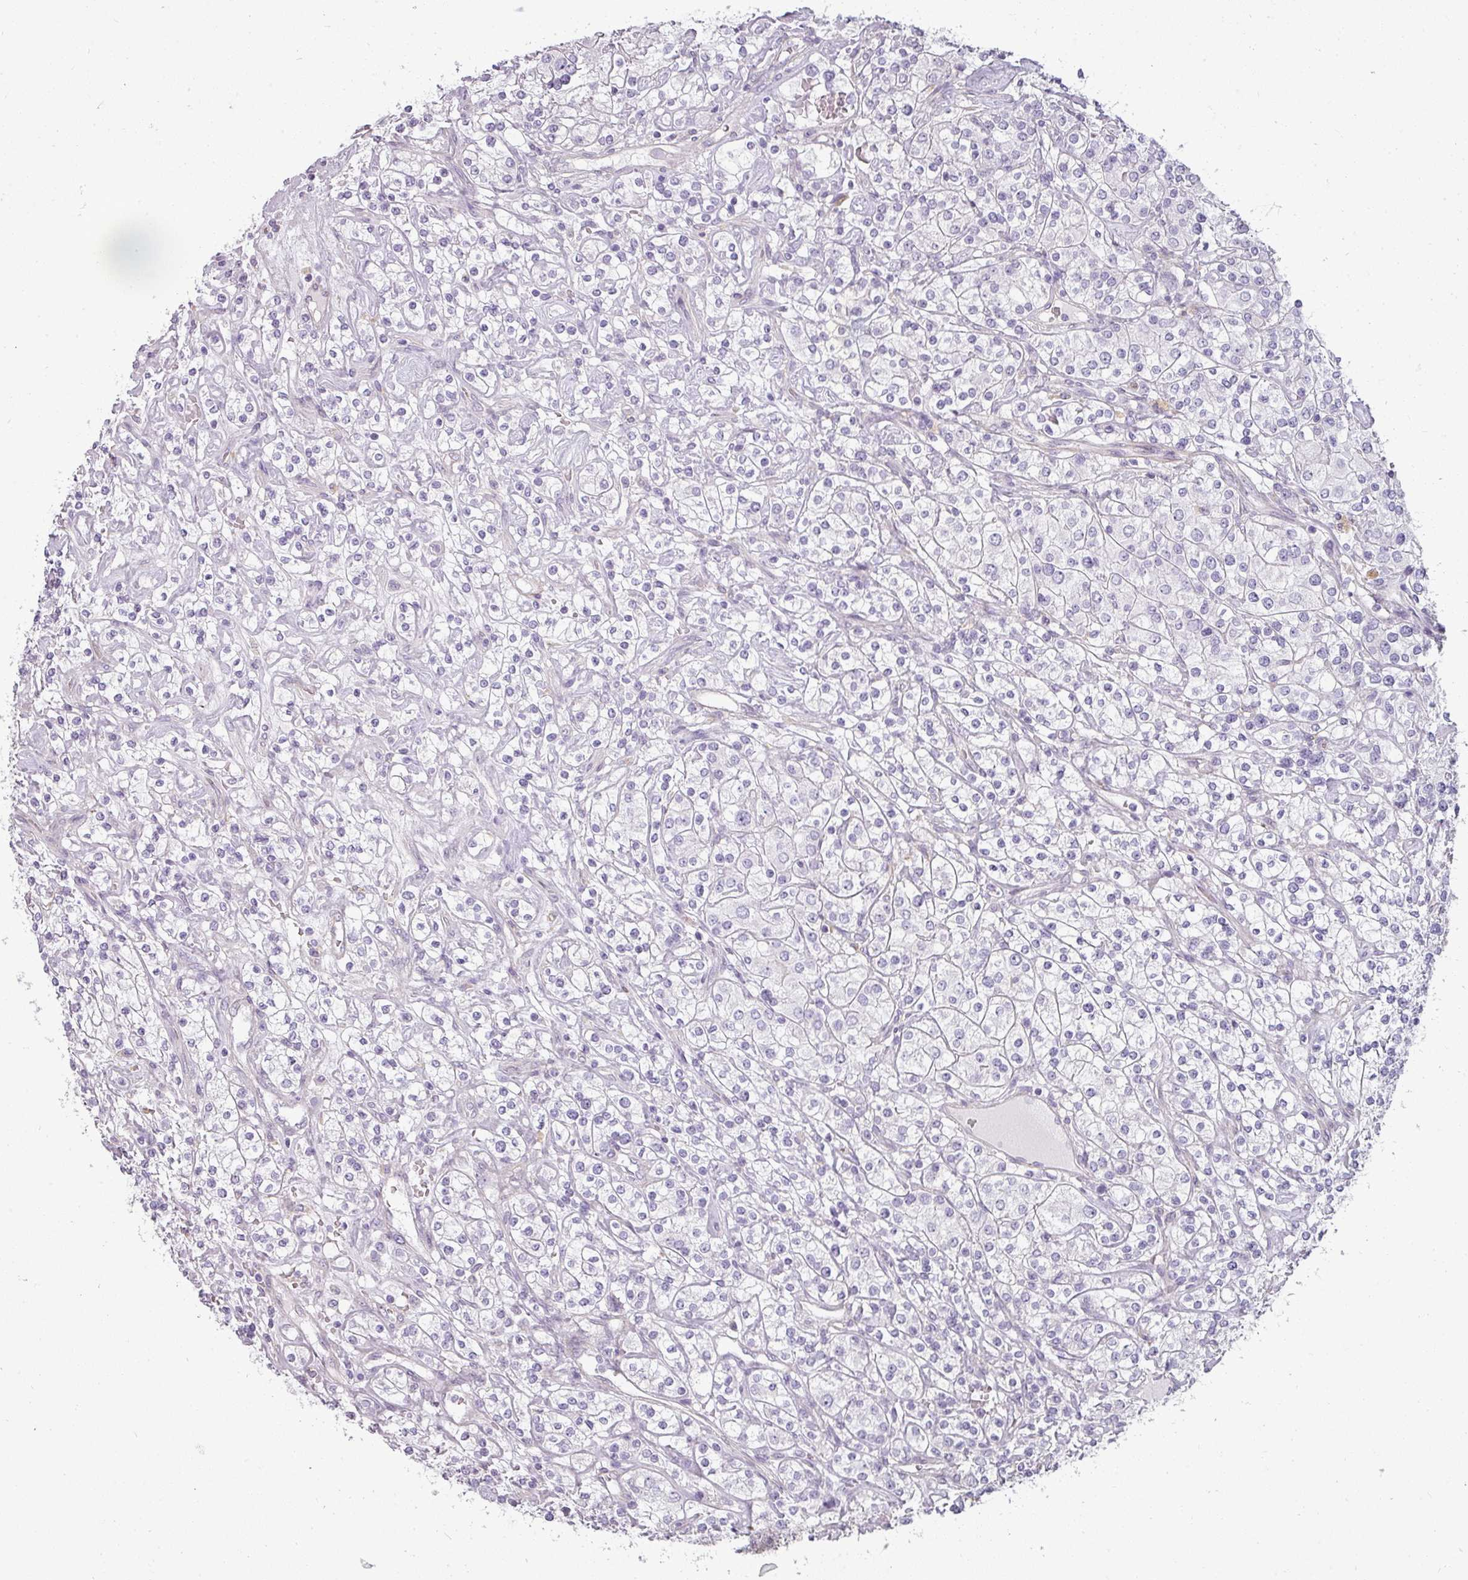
{"staining": {"intensity": "negative", "quantity": "none", "location": "none"}, "tissue": "renal cancer", "cell_type": "Tumor cells", "image_type": "cancer", "snomed": [{"axis": "morphology", "description": "Adenocarcinoma, NOS"}, {"axis": "topography", "description": "Kidney"}], "caption": "IHC micrograph of adenocarcinoma (renal) stained for a protein (brown), which exhibits no positivity in tumor cells.", "gene": "ASB1", "patient": {"sex": "male", "age": 77}}